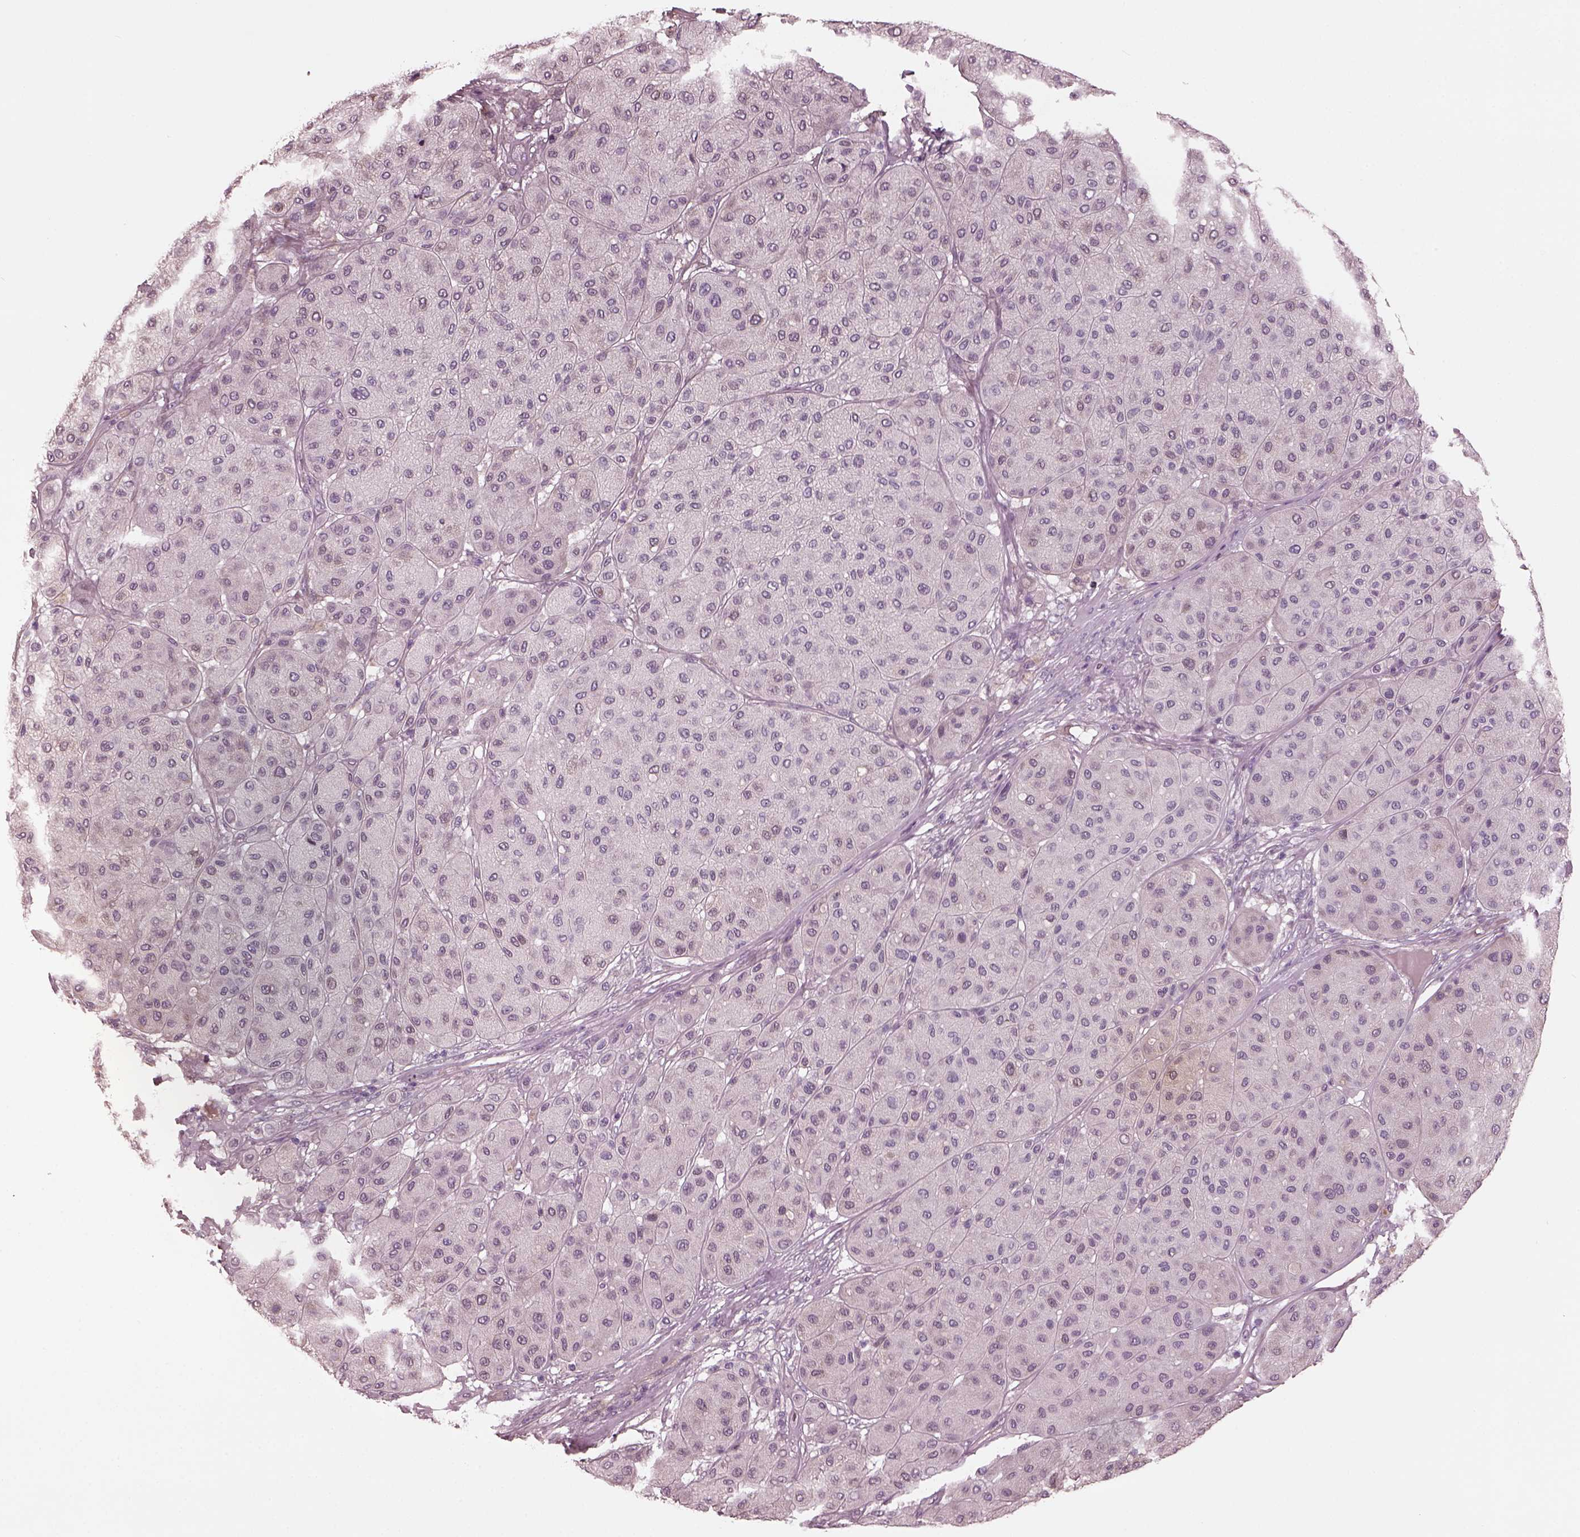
{"staining": {"intensity": "negative", "quantity": "none", "location": "none"}, "tissue": "melanoma", "cell_type": "Tumor cells", "image_type": "cancer", "snomed": [{"axis": "morphology", "description": "Malignant melanoma, Metastatic site"}, {"axis": "topography", "description": "Smooth muscle"}], "caption": "Protein analysis of melanoma demonstrates no significant staining in tumor cells.", "gene": "OPTC", "patient": {"sex": "male", "age": 41}}